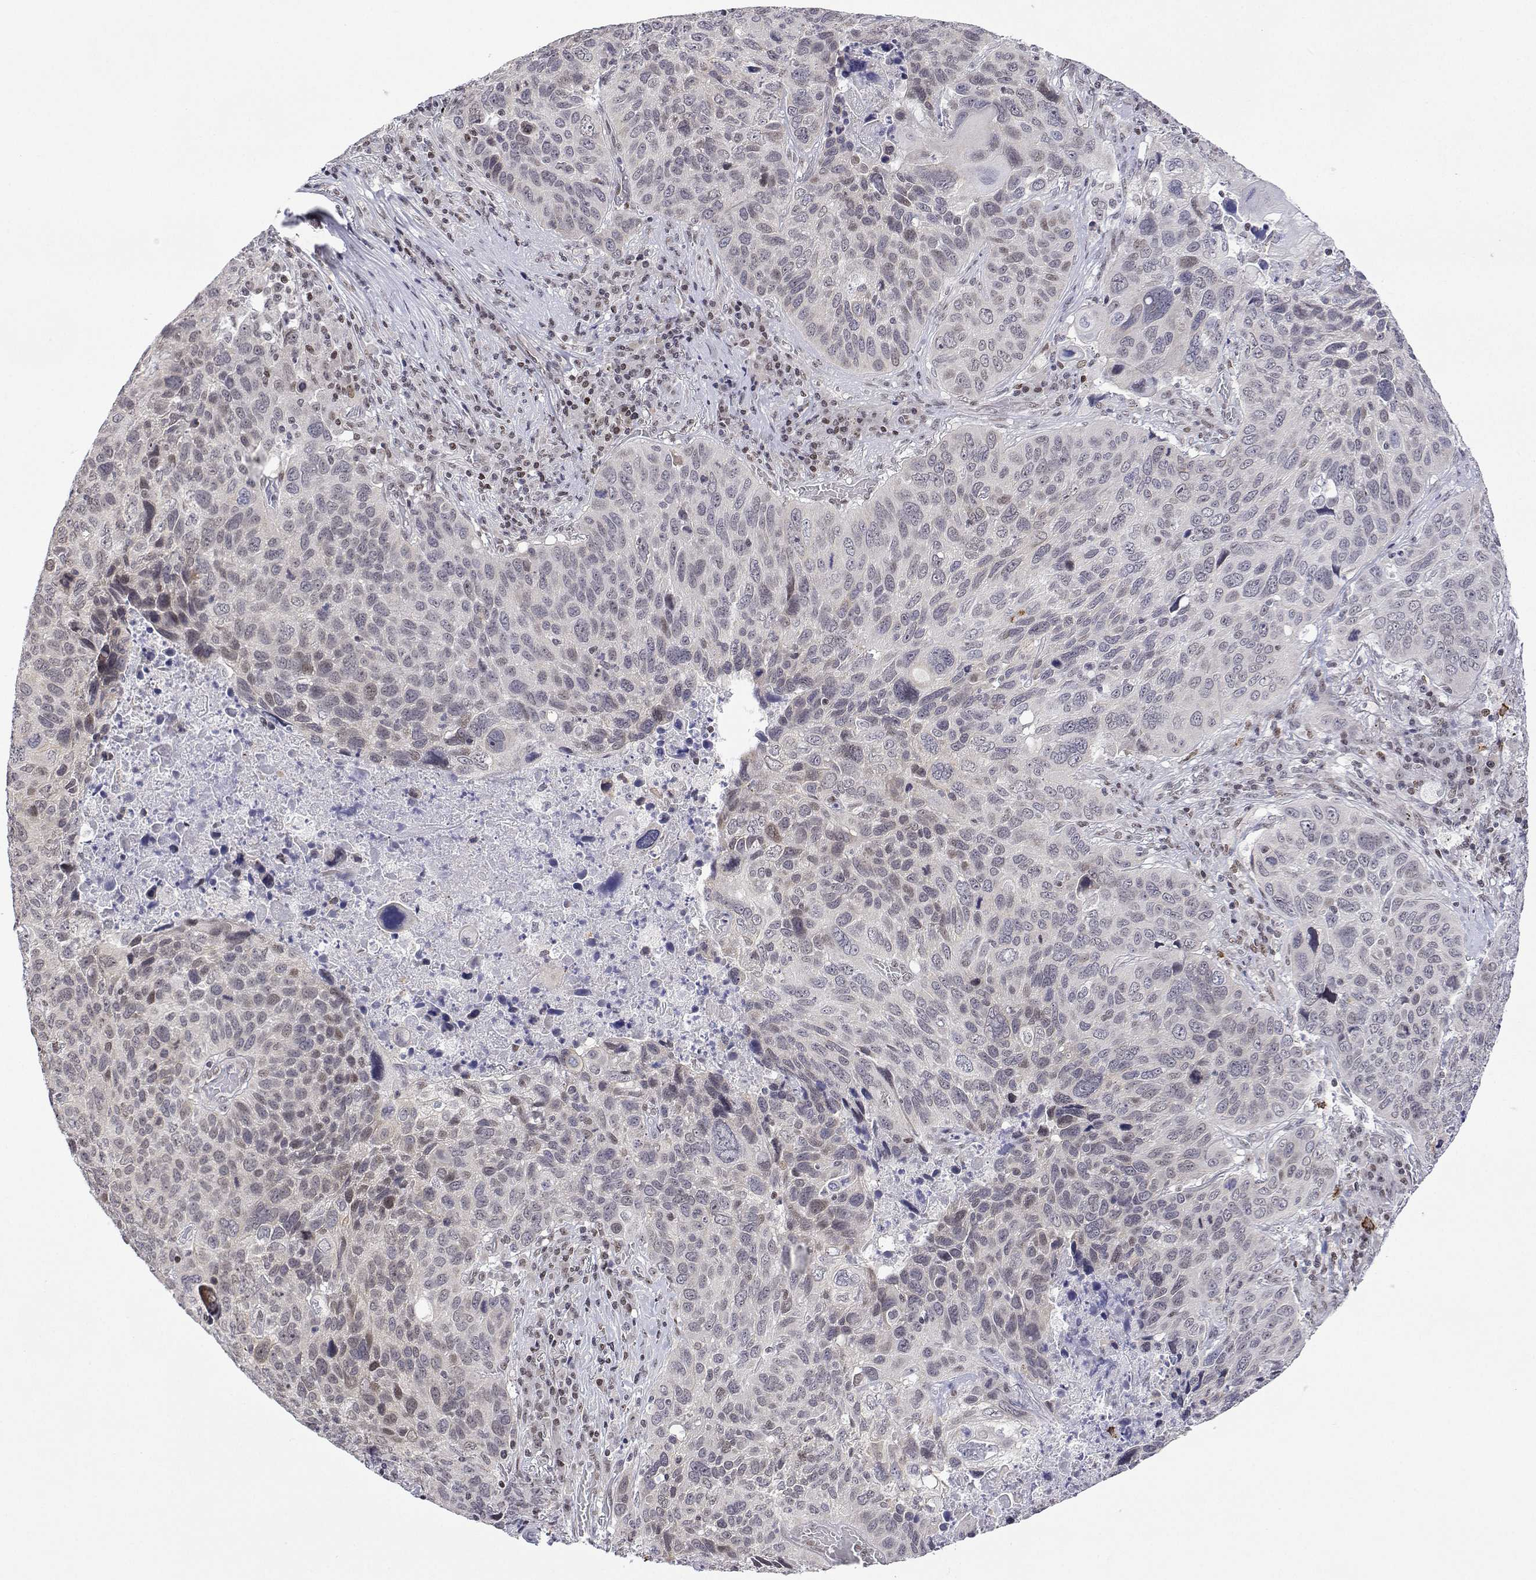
{"staining": {"intensity": "moderate", "quantity": "<25%", "location": "nuclear"}, "tissue": "lung cancer", "cell_type": "Tumor cells", "image_type": "cancer", "snomed": [{"axis": "morphology", "description": "Squamous cell carcinoma, NOS"}, {"axis": "topography", "description": "Lung"}], "caption": "High-magnification brightfield microscopy of lung cancer stained with DAB (3,3'-diaminobenzidine) (brown) and counterstained with hematoxylin (blue). tumor cells exhibit moderate nuclear expression is identified in about<25% of cells.", "gene": "XPC", "patient": {"sex": "male", "age": 68}}